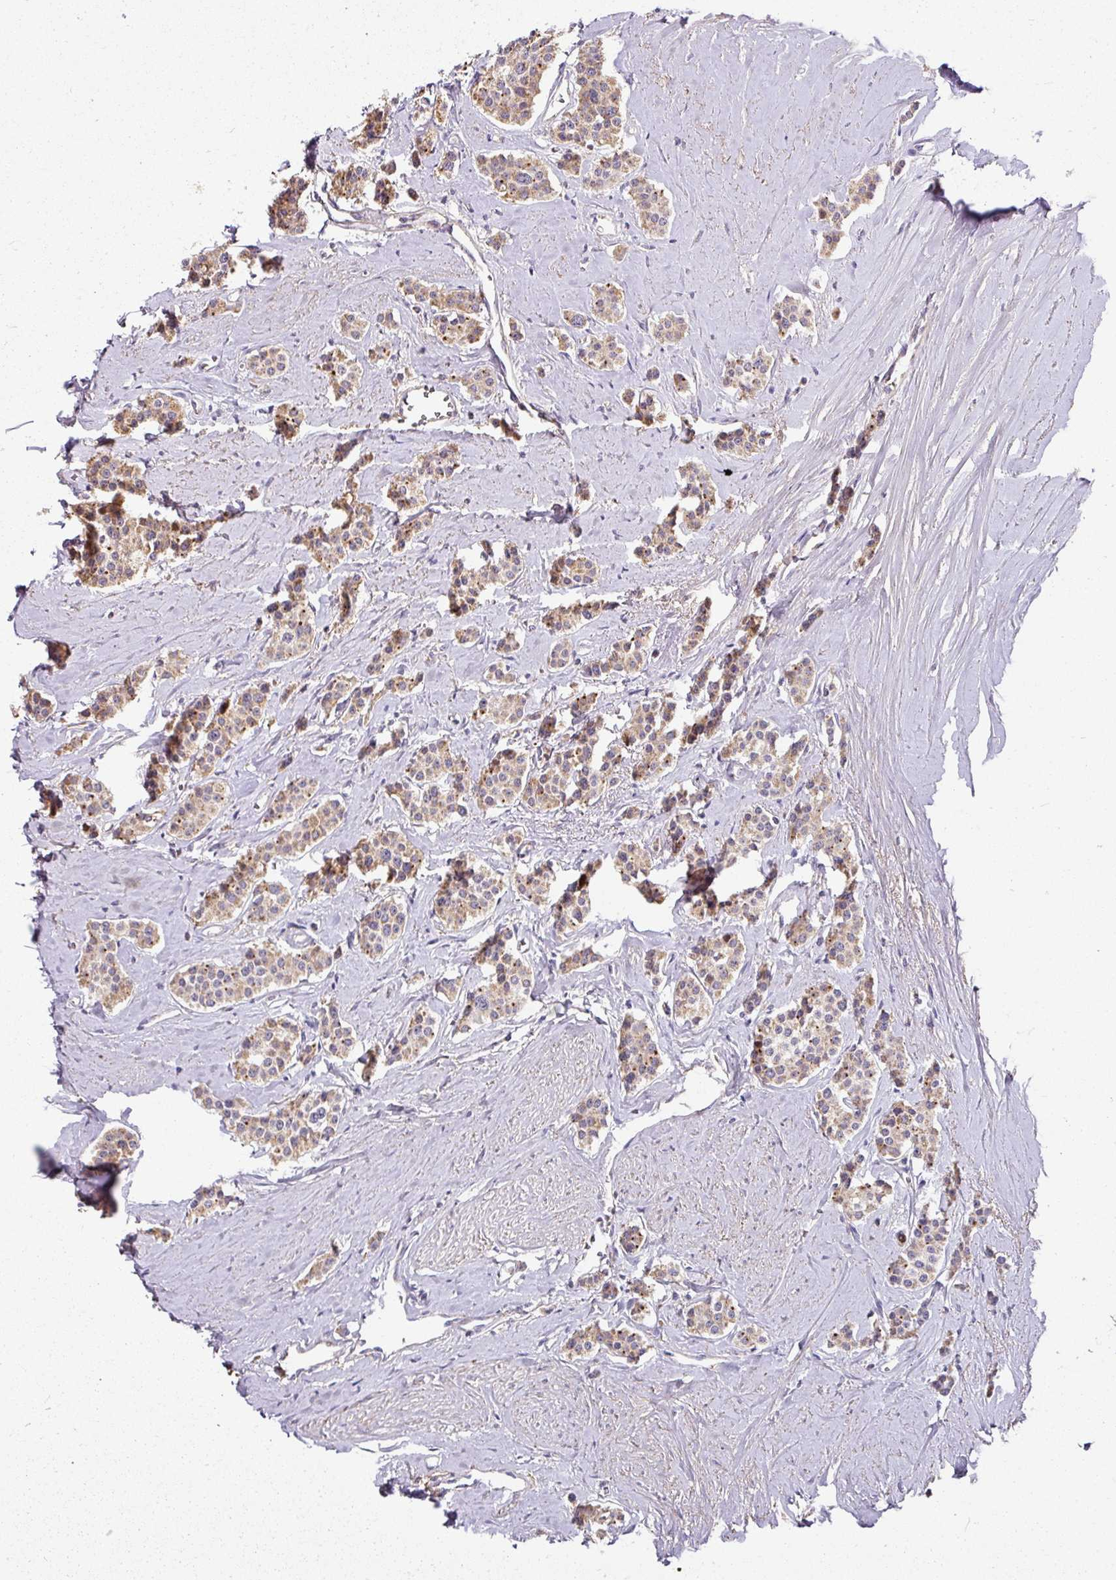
{"staining": {"intensity": "moderate", "quantity": ">75%", "location": "cytoplasmic/membranous"}, "tissue": "carcinoid", "cell_type": "Tumor cells", "image_type": "cancer", "snomed": [{"axis": "morphology", "description": "Carcinoid, malignant, NOS"}, {"axis": "topography", "description": "Small intestine"}], "caption": "A photomicrograph showing moderate cytoplasmic/membranous staining in approximately >75% of tumor cells in carcinoid (malignant), as visualized by brown immunohistochemical staining.", "gene": "SARS2", "patient": {"sex": "male", "age": 60}}